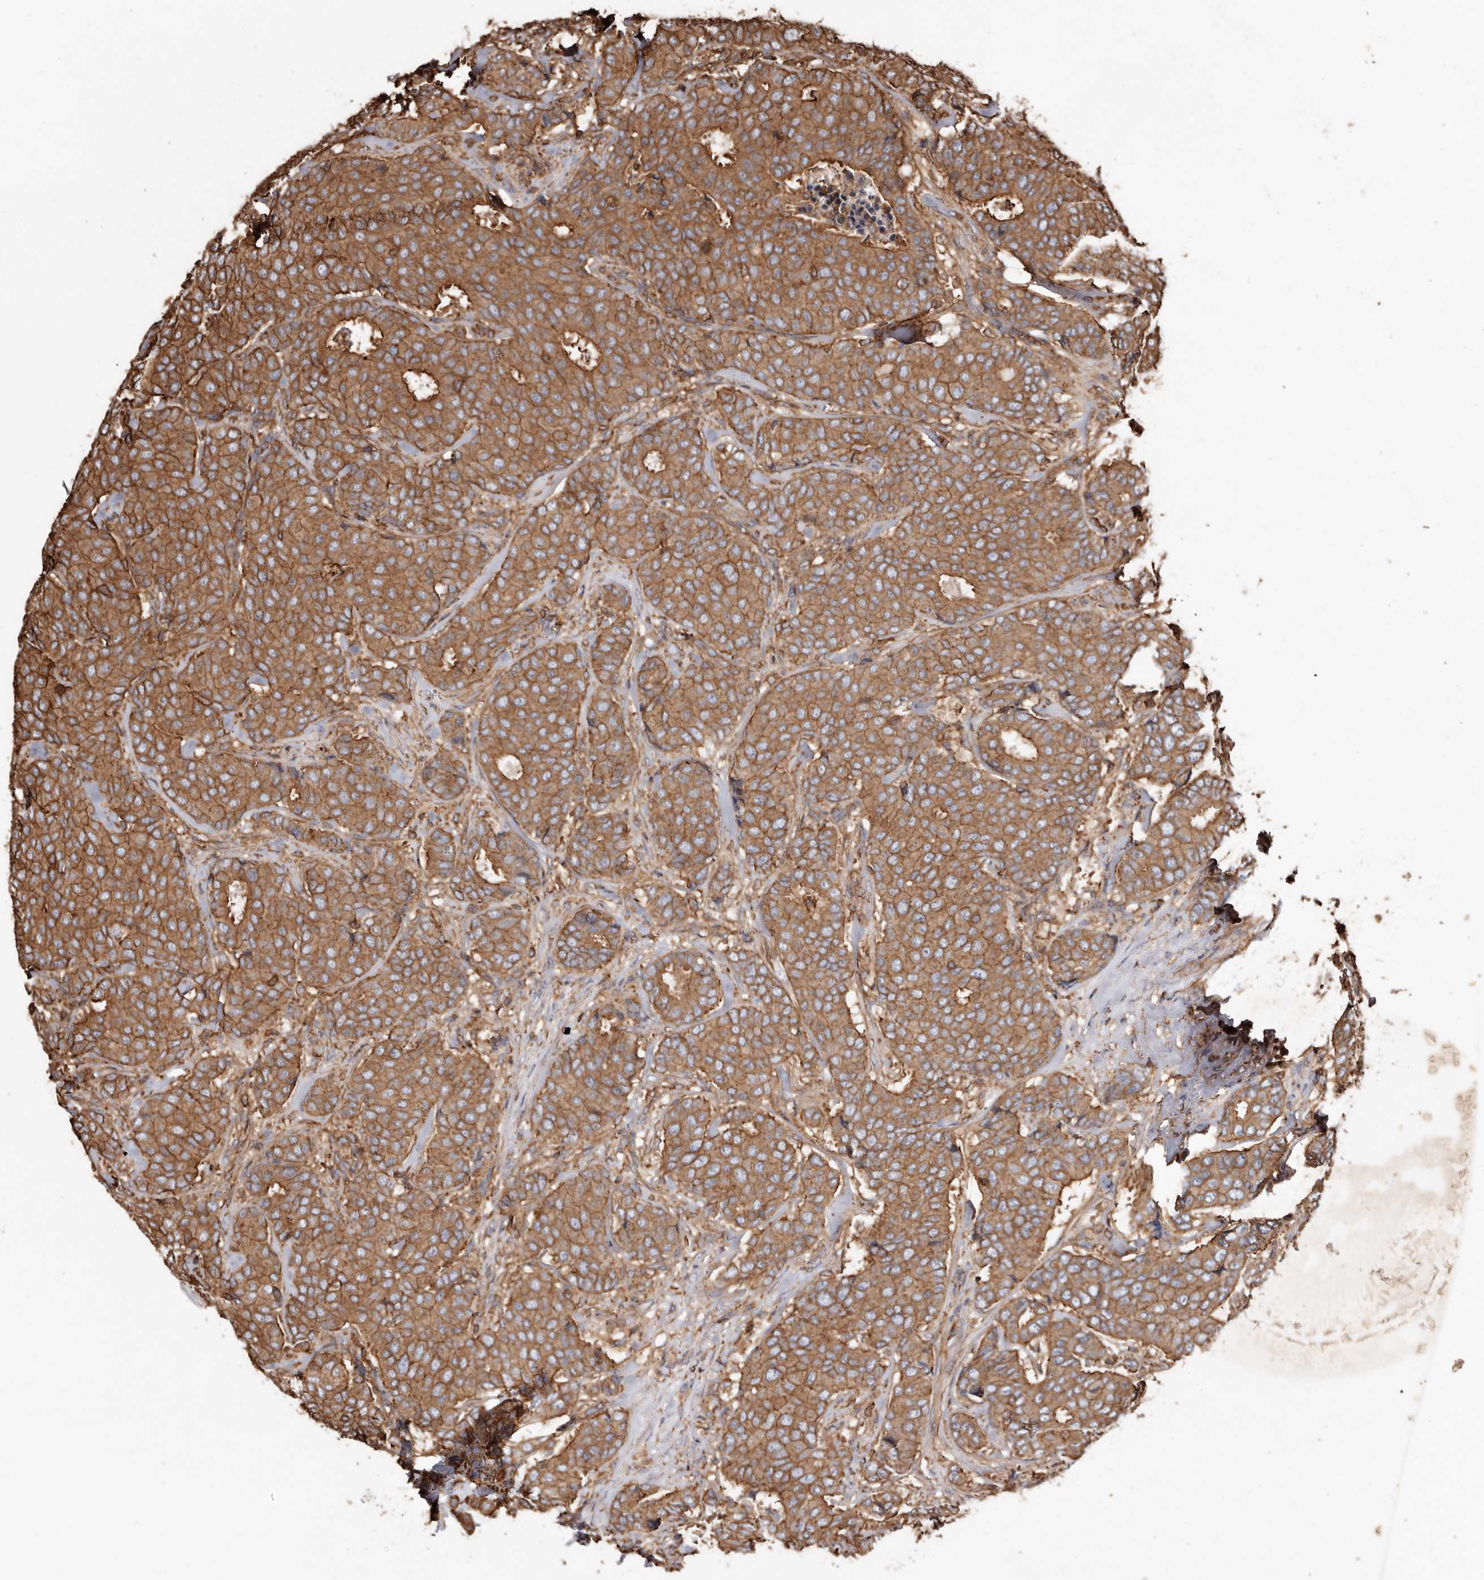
{"staining": {"intensity": "moderate", "quantity": ">75%", "location": "cytoplasmic/membranous"}, "tissue": "breast cancer", "cell_type": "Tumor cells", "image_type": "cancer", "snomed": [{"axis": "morphology", "description": "Duct carcinoma"}, {"axis": "topography", "description": "Breast"}], "caption": "There is medium levels of moderate cytoplasmic/membranous expression in tumor cells of breast cancer (intraductal carcinoma), as demonstrated by immunohistochemical staining (brown color).", "gene": "COQ8B", "patient": {"sex": "female", "age": 75}}